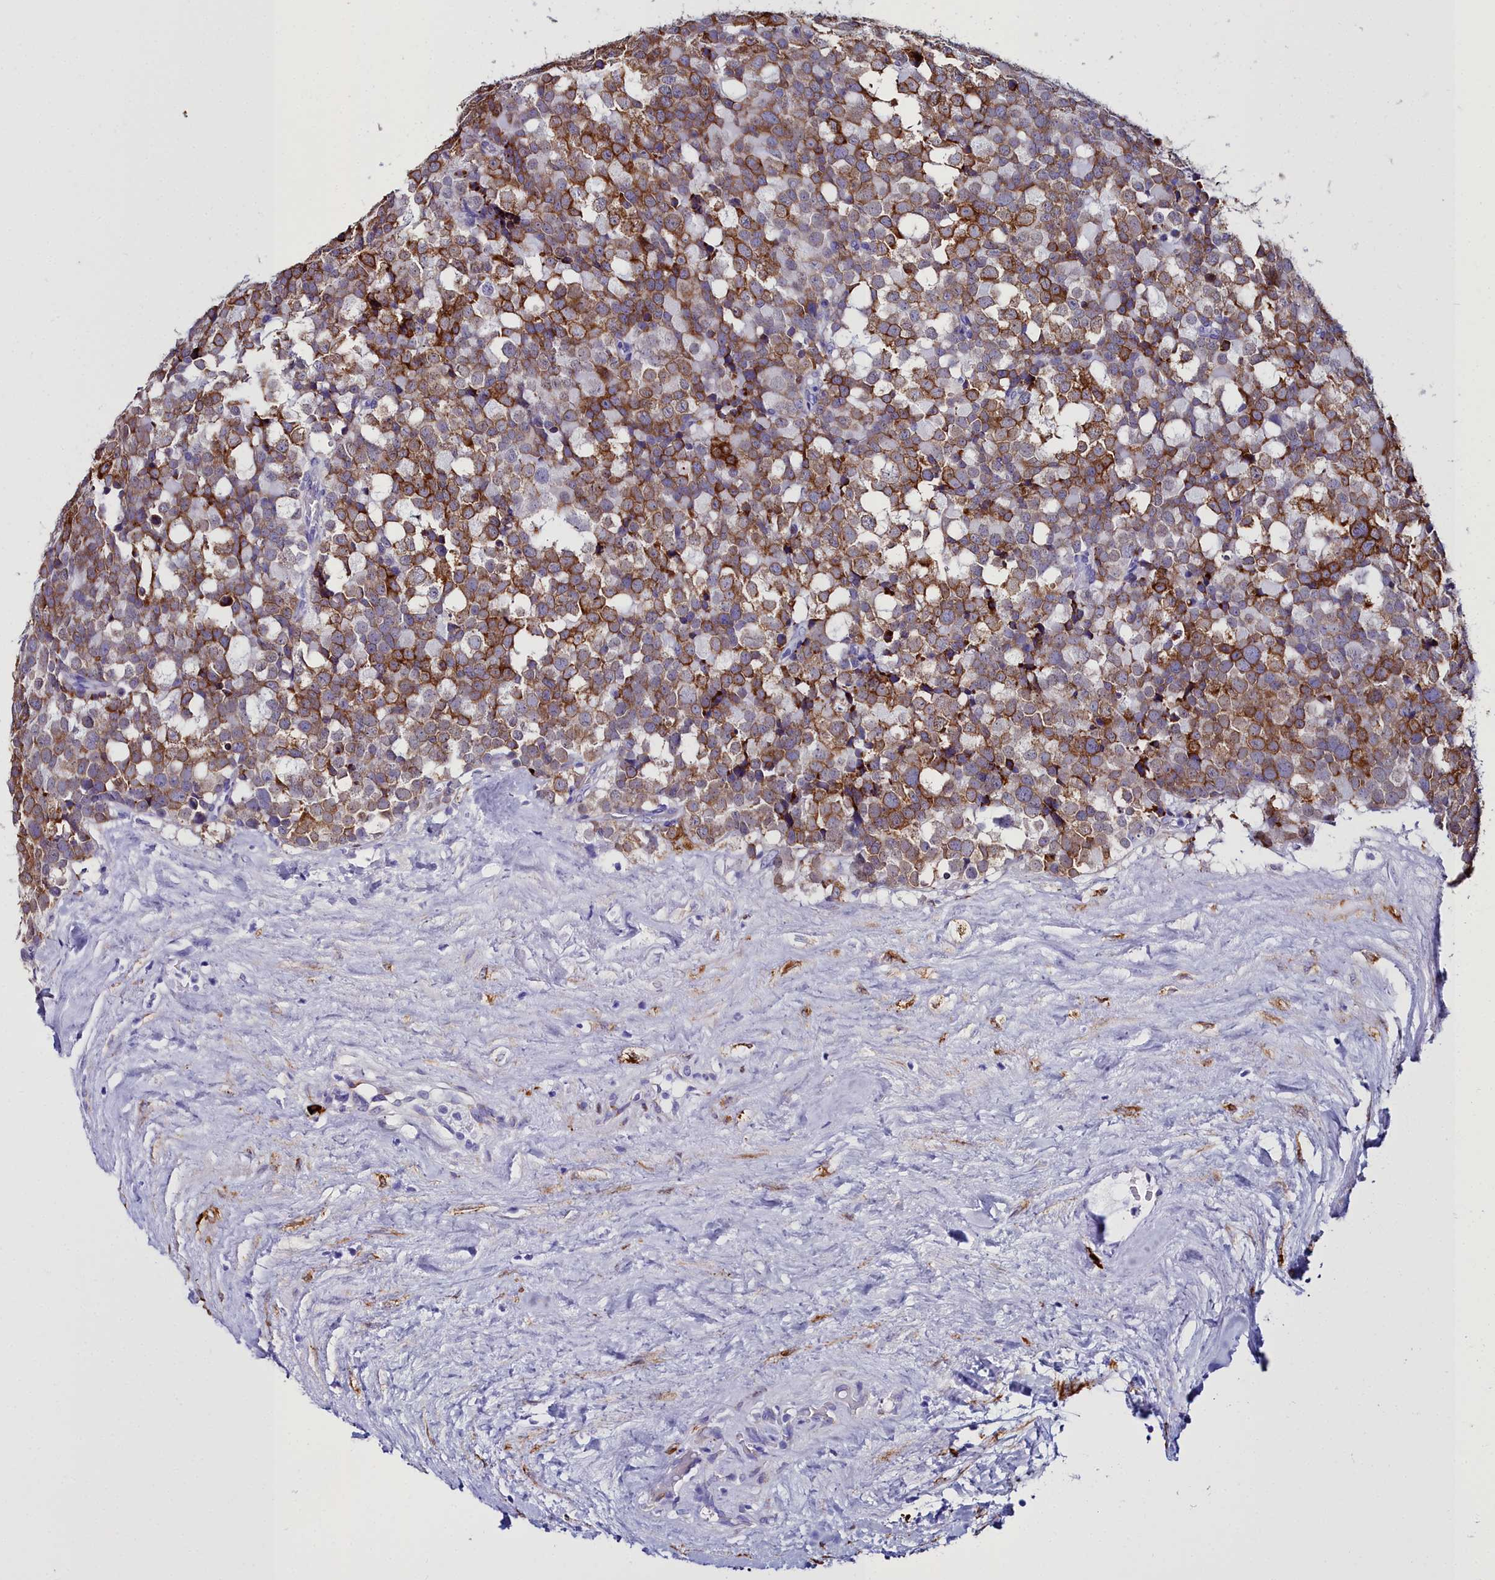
{"staining": {"intensity": "moderate", "quantity": ">75%", "location": "cytoplasmic/membranous"}, "tissue": "testis cancer", "cell_type": "Tumor cells", "image_type": "cancer", "snomed": [{"axis": "morphology", "description": "Seminoma, NOS"}, {"axis": "topography", "description": "Testis"}], "caption": "This micrograph demonstrates testis cancer stained with IHC to label a protein in brown. The cytoplasmic/membranous of tumor cells show moderate positivity for the protein. Nuclei are counter-stained blue.", "gene": "TXNDC5", "patient": {"sex": "male", "age": 71}}